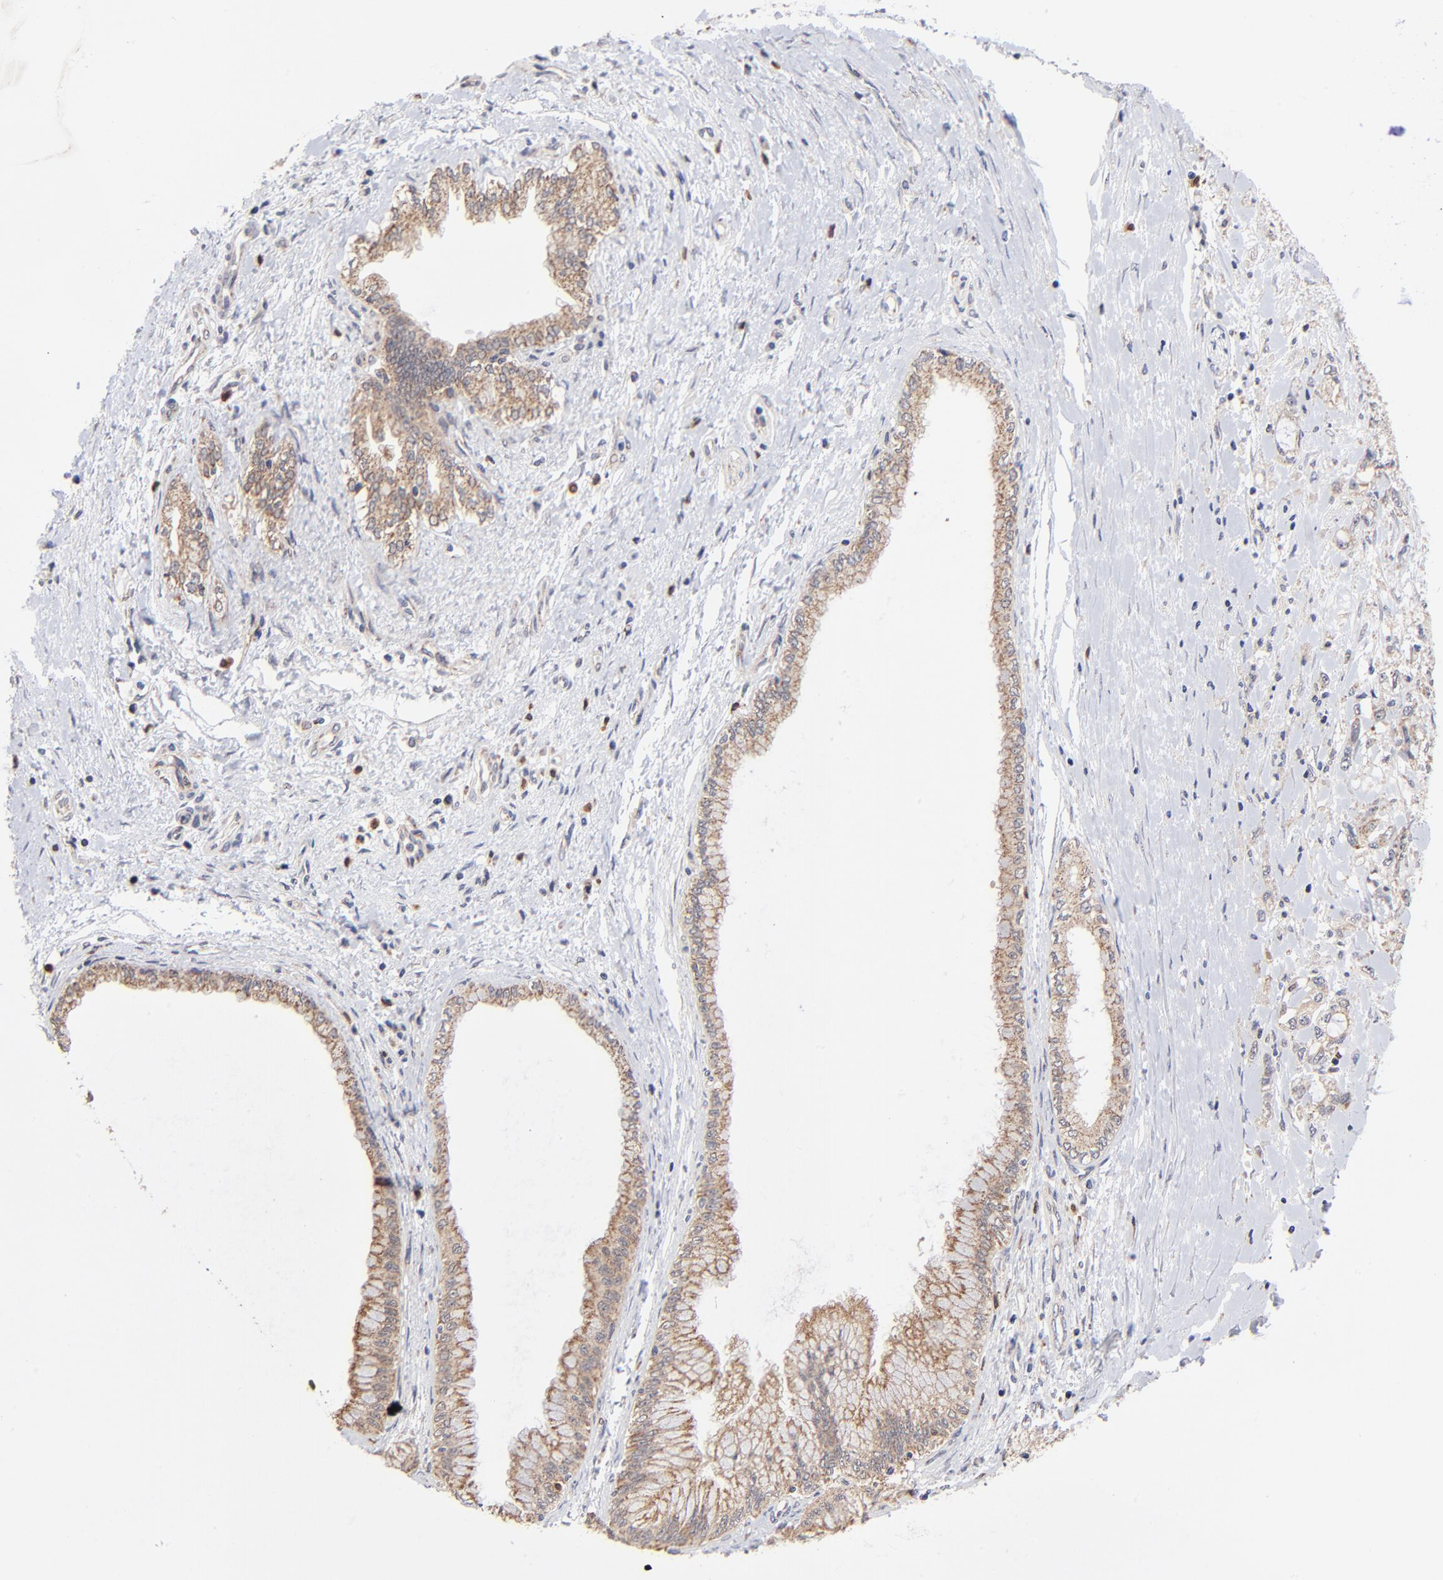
{"staining": {"intensity": "moderate", "quantity": "25%-75%", "location": "cytoplasmic/membranous"}, "tissue": "pancreatic cancer", "cell_type": "Tumor cells", "image_type": "cancer", "snomed": [{"axis": "morphology", "description": "Adenocarcinoma, NOS"}, {"axis": "topography", "description": "Pancreas"}], "caption": "Protein expression analysis of pancreatic cancer reveals moderate cytoplasmic/membranous positivity in approximately 25%-75% of tumor cells.", "gene": "FBXL12", "patient": {"sex": "male", "age": 79}}